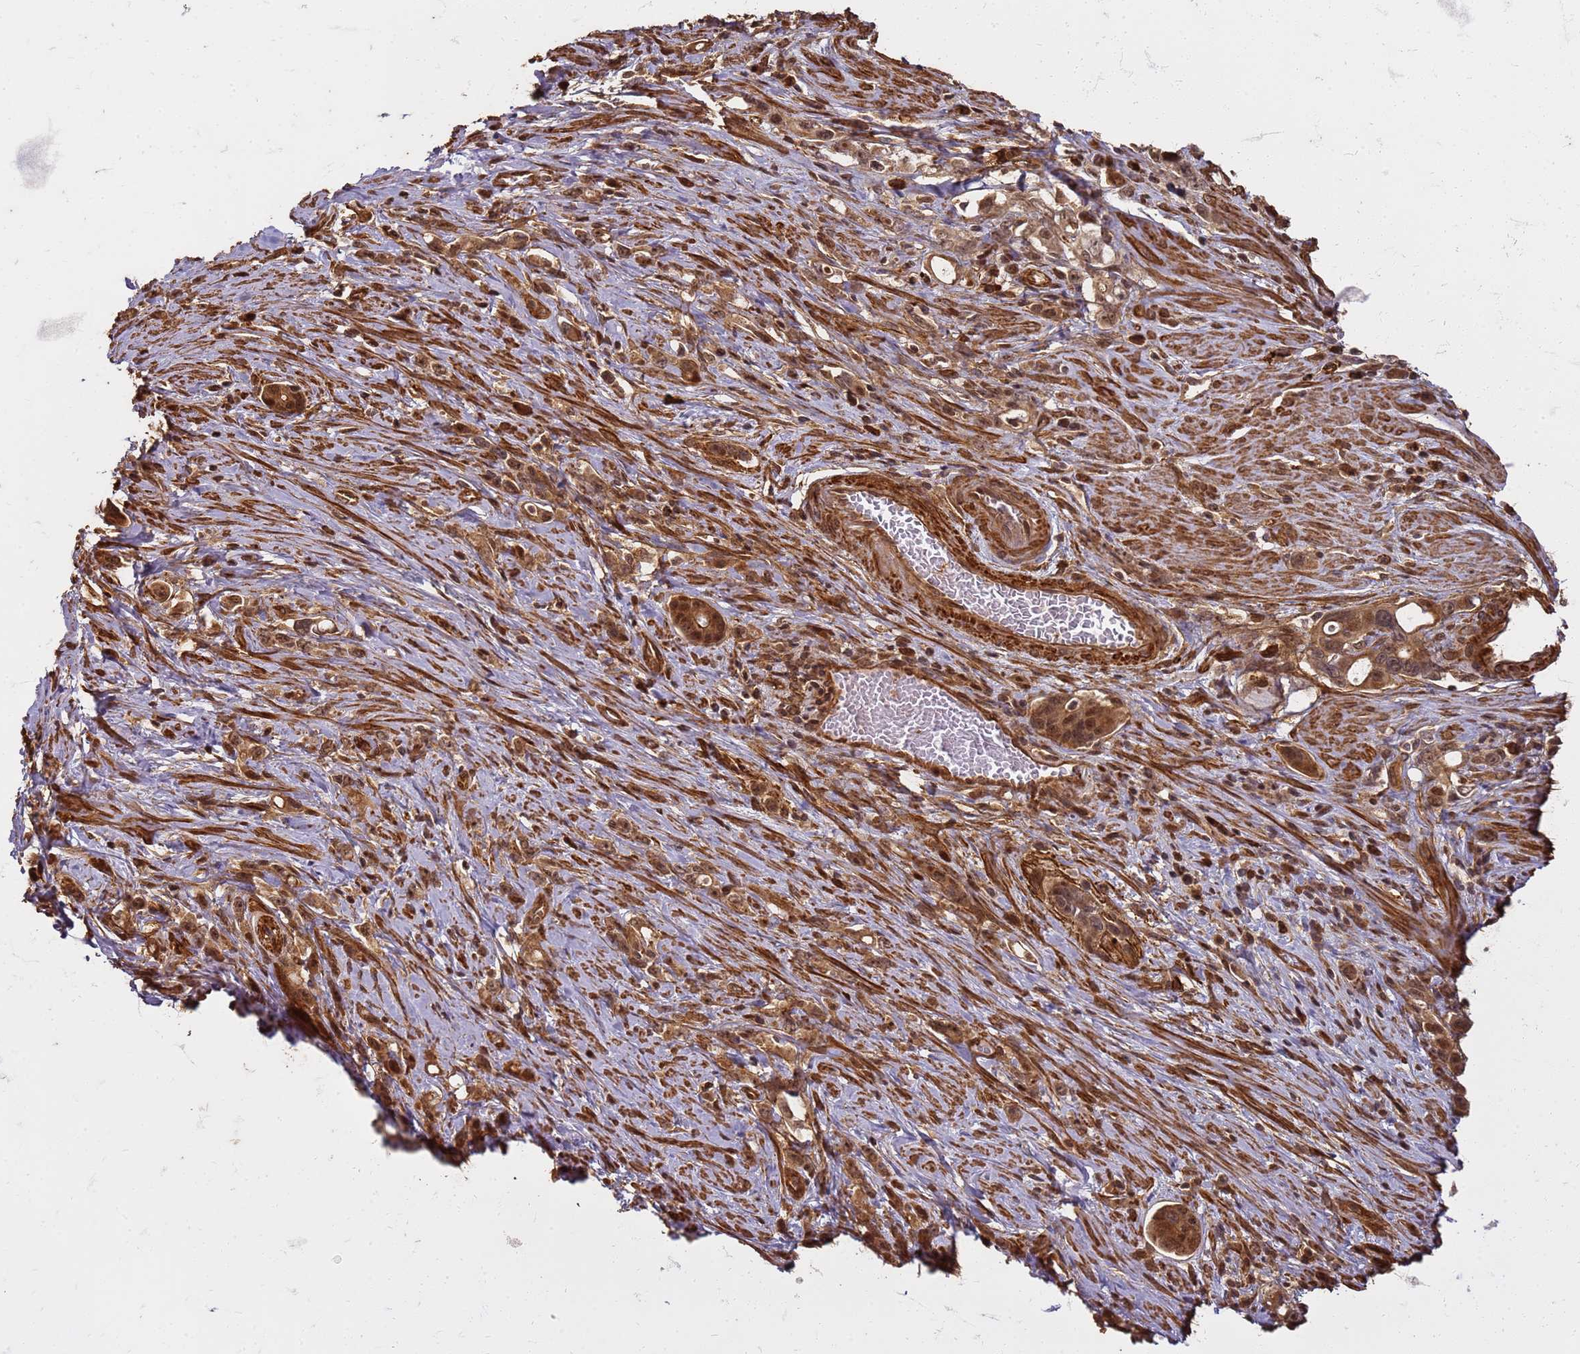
{"staining": {"intensity": "moderate", "quantity": ">75%", "location": "cytoplasmic/membranous,nuclear"}, "tissue": "stomach cancer", "cell_type": "Tumor cells", "image_type": "cancer", "snomed": [{"axis": "morphology", "description": "Adenocarcinoma, NOS"}, {"axis": "topography", "description": "Stomach, lower"}], "caption": "A high-resolution photomicrograph shows IHC staining of stomach adenocarcinoma, which demonstrates moderate cytoplasmic/membranous and nuclear expression in about >75% of tumor cells. (Stains: DAB (3,3'-diaminobenzidine) in brown, nuclei in blue, Microscopy: brightfield microscopy at high magnification).", "gene": "KIF26A", "patient": {"sex": "female", "age": 43}}